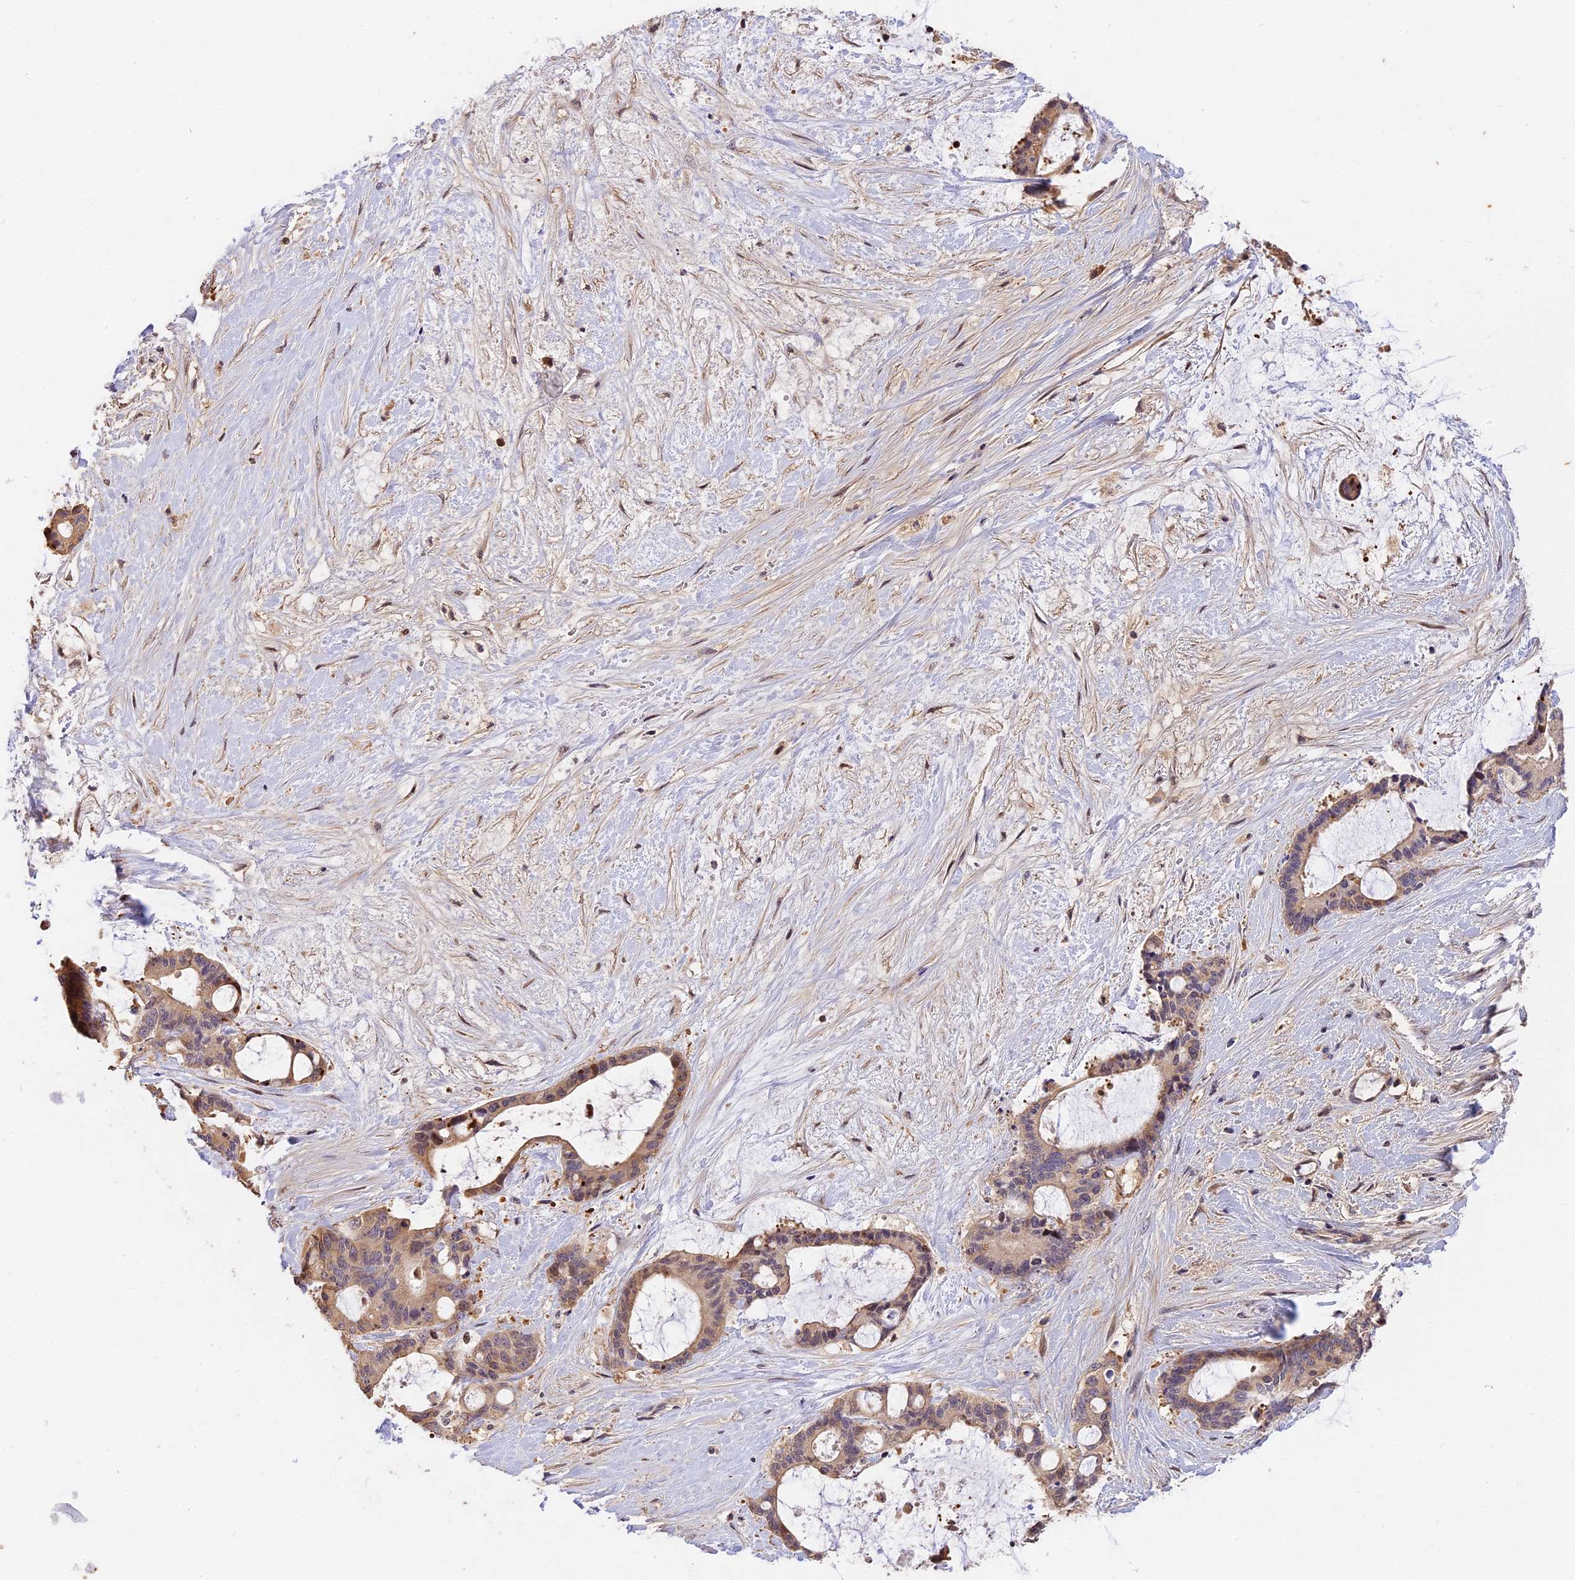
{"staining": {"intensity": "moderate", "quantity": ">75%", "location": "cytoplasmic/membranous"}, "tissue": "liver cancer", "cell_type": "Tumor cells", "image_type": "cancer", "snomed": [{"axis": "morphology", "description": "Normal tissue, NOS"}, {"axis": "morphology", "description": "Cholangiocarcinoma"}, {"axis": "topography", "description": "Liver"}, {"axis": "topography", "description": "Peripheral nerve tissue"}], "caption": "Immunohistochemical staining of liver cancer (cholangiocarcinoma) shows medium levels of moderate cytoplasmic/membranous expression in about >75% of tumor cells.", "gene": "BSCL2", "patient": {"sex": "female", "age": 73}}